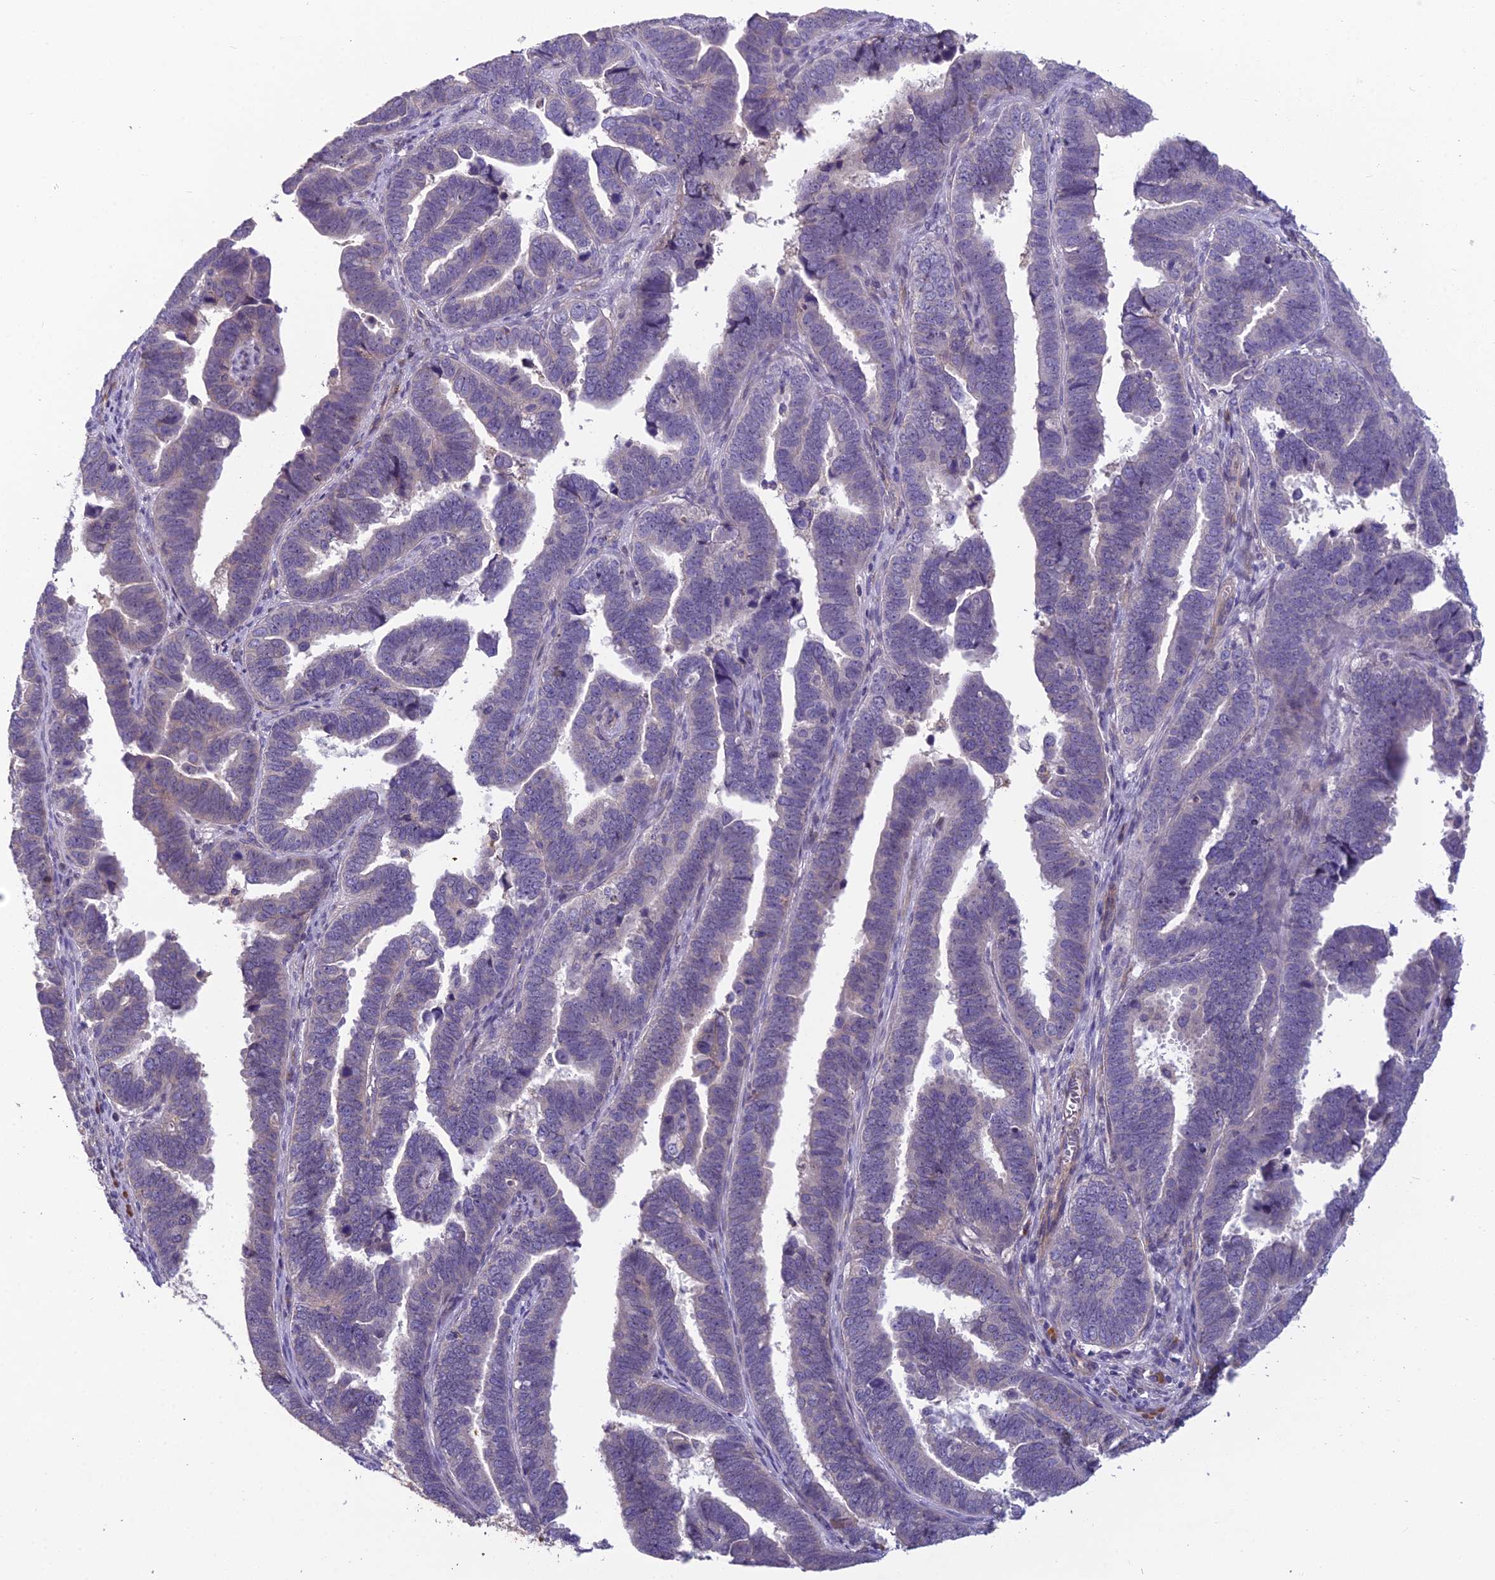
{"staining": {"intensity": "negative", "quantity": "none", "location": "none"}, "tissue": "endometrial cancer", "cell_type": "Tumor cells", "image_type": "cancer", "snomed": [{"axis": "morphology", "description": "Adenocarcinoma, NOS"}, {"axis": "topography", "description": "Endometrium"}], "caption": "A high-resolution photomicrograph shows IHC staining of endometrial cancer, which exhibits no significant positivity in tumor cells.", "gene": "TSPAN15", "patient": {"sex": "female", "age": 75}}